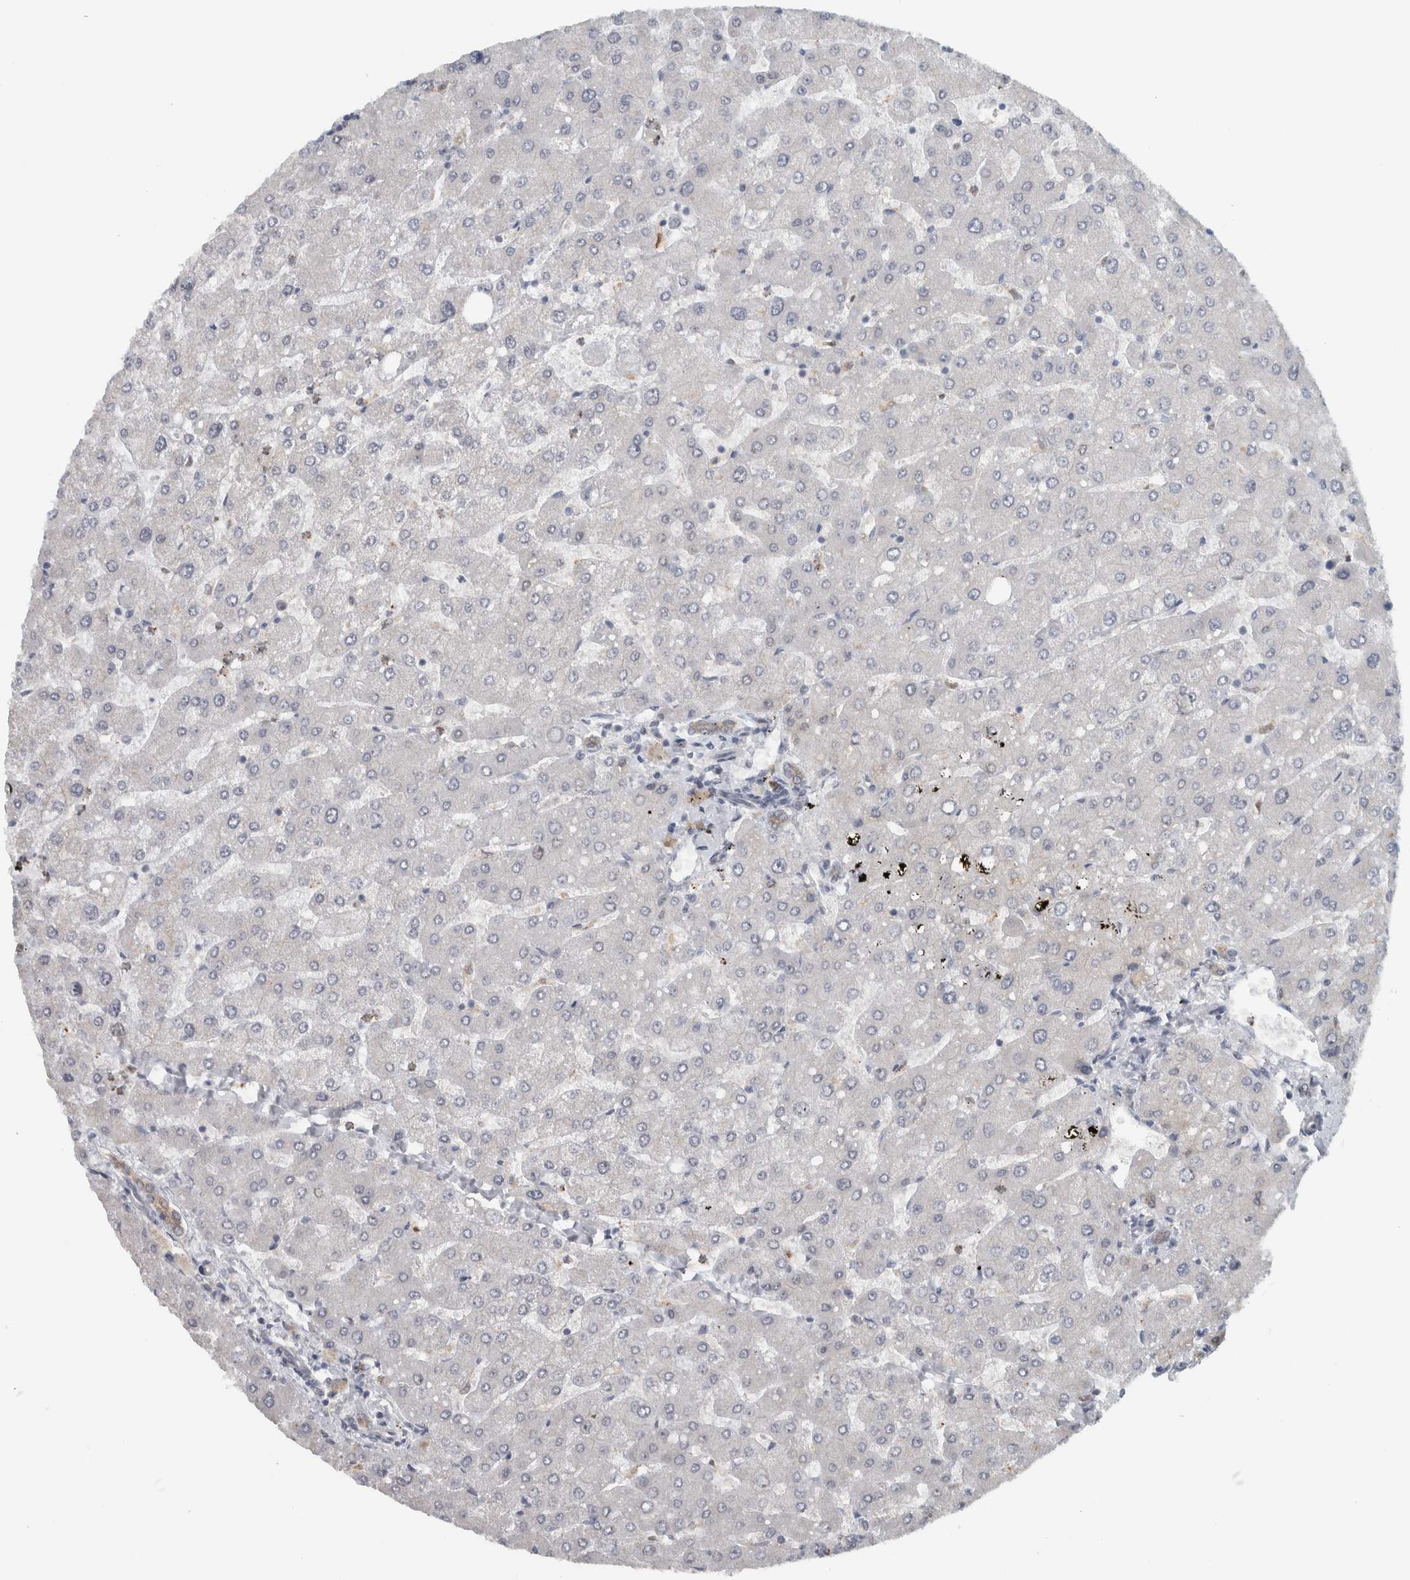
{"staining": {"intensity": "weak", "quantity": "25%-75%", "location": "cytoplasmic/membranous"}, "tissue": "liver", "cell_type": "Cholangiocytes", "image_type": "normal", "snomed": [{"axis": "morphology", "description": "Normal tissue, NOS"}, {"axis": "topography", "description": "Liver"}], "caption": "The immunohistochemical stain highlights weak cytoplasmic/membranous staining in cholangiocytes of unremarkable liver.", "gene": "ADPRM", "patient": {"sex": "male", "age": 55}}